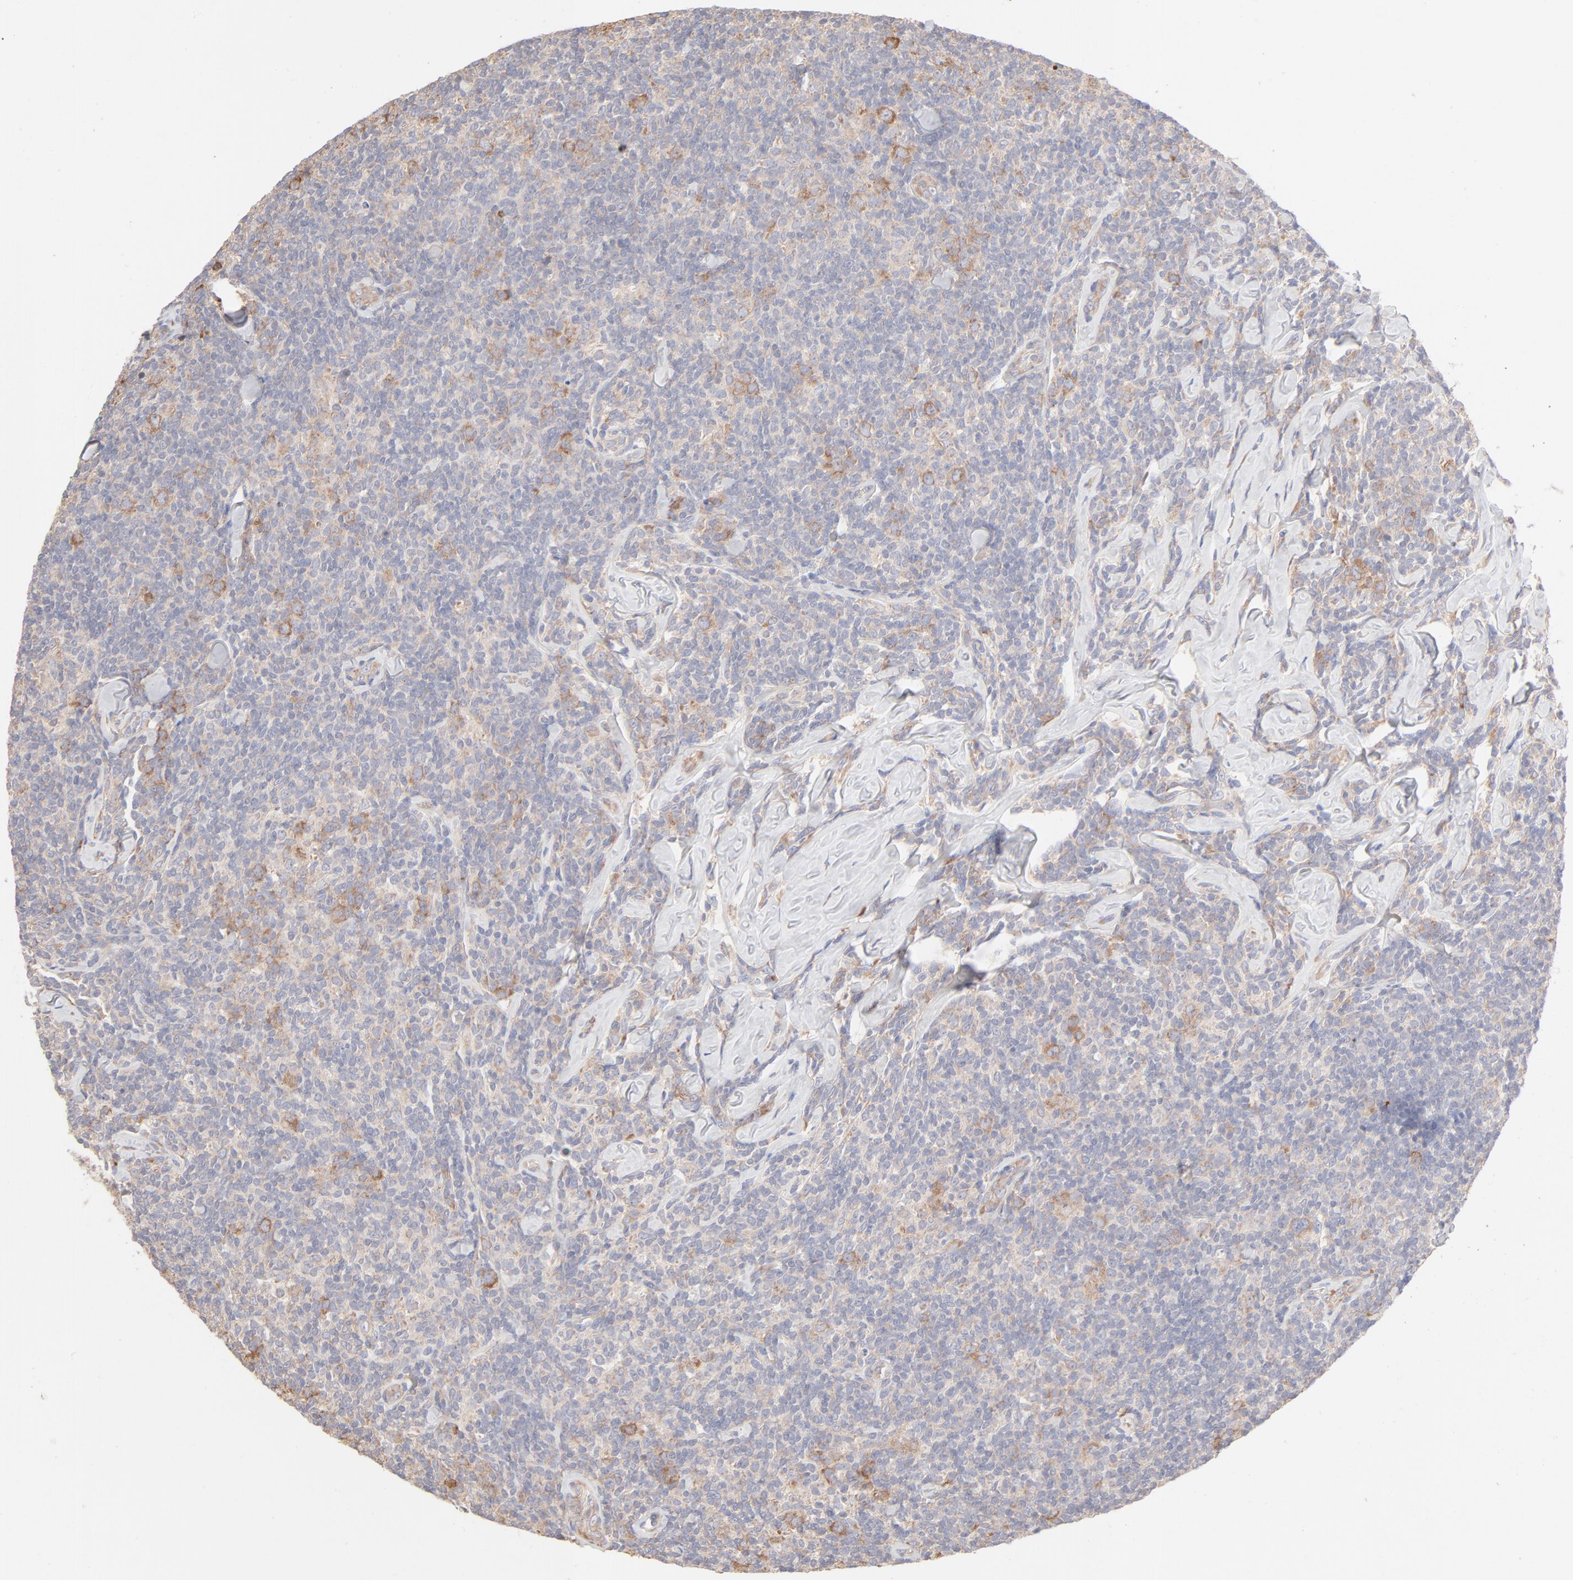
{"staining": {"intensity": "moderate", "quantity": "25%-75%", "location": "cytoplasmic/membranous"}, "tissue": "lymphoma", "cell_type": "Tumor cells", "image_type": "cancer", "snomed": [{"axis": "morphology", "description": "Malignant lymphoma, non-Hodgkin's type, Low grade"}, {"axis": "topography", "description": "Lymph node"}], "caption": "Protein expression analysis of lymphoma exhibits moderate cytoplasmic/membranous staining in about 25%-75% of tumor cells.", "gene": "RPS21", "patient": {"sex": "female", "age": 56}}